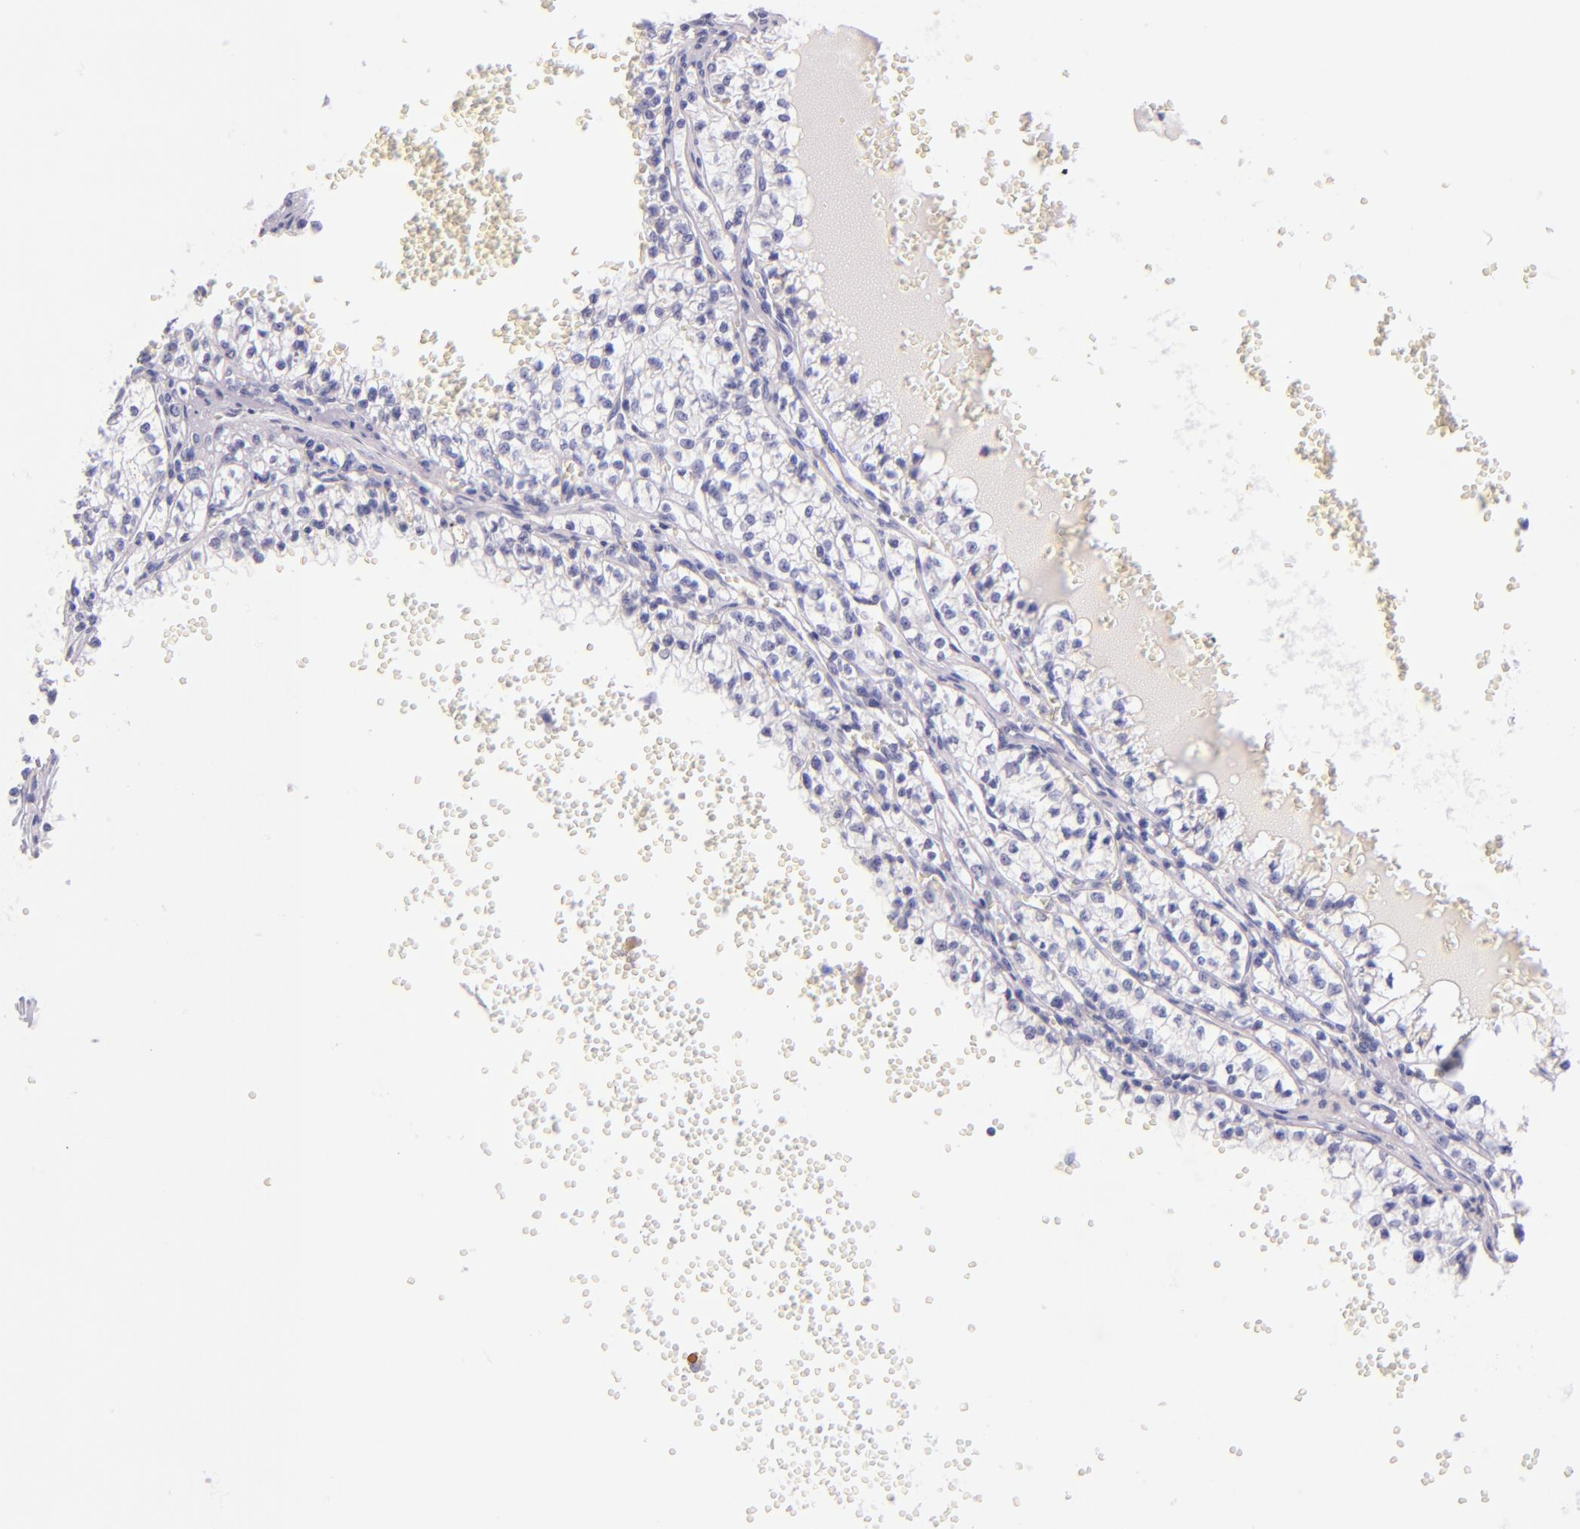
{"staining": {"intensity": "negative", "quantity": "none", "location": "none"}, "tissue": "renal cancer", "cell_type": "Tumor cells", "image_type": "cancer", "snomed": [{"axis": "morphology", "description": "Adenocarcinoma, NOS"}, {"axis": "topography", "description": "Kidney"}], "caption": "The photomicrograph shows no significant positivity in tumor cells of renal cancer.", "gene": "IRF4", "patient": {"sex": "male", "age": 61}}